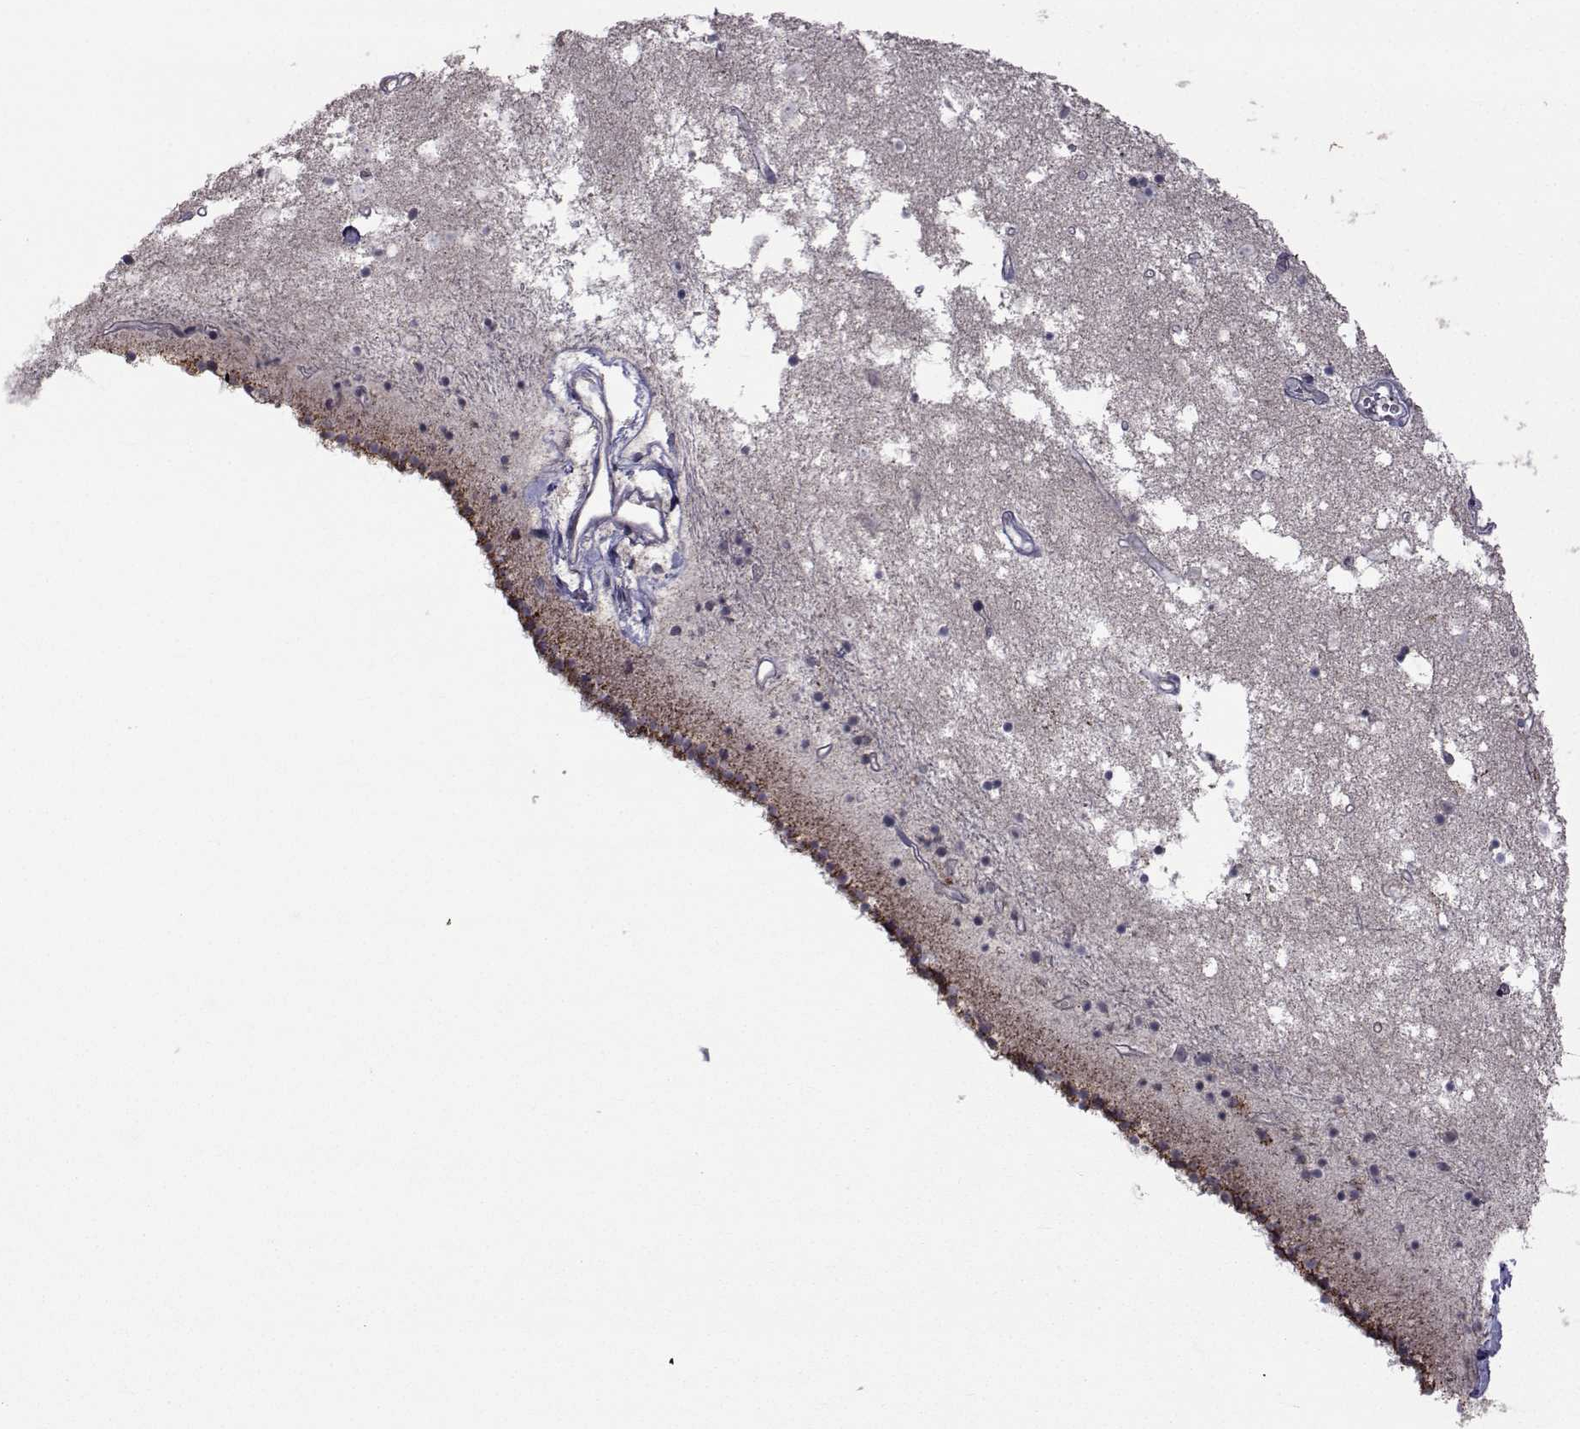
{"staining": {"intensity": "negative", "quantity": "none", "location": "none"}, "tissue": "caudate", "cell_type": "Glial cells", "image_type": "normal", "snomed": [{"axis": "morphology", "description": "Normal tissue, NOS"}, {"axis": "topography", "description": "Lateral ventricle wall"}], "caption": "An IHC histopathology image of normal caudate is shown. There is no staining in glial cells of caudate.", "gene": "FDXR", "patient": {"sex": "female", "age": 71}}